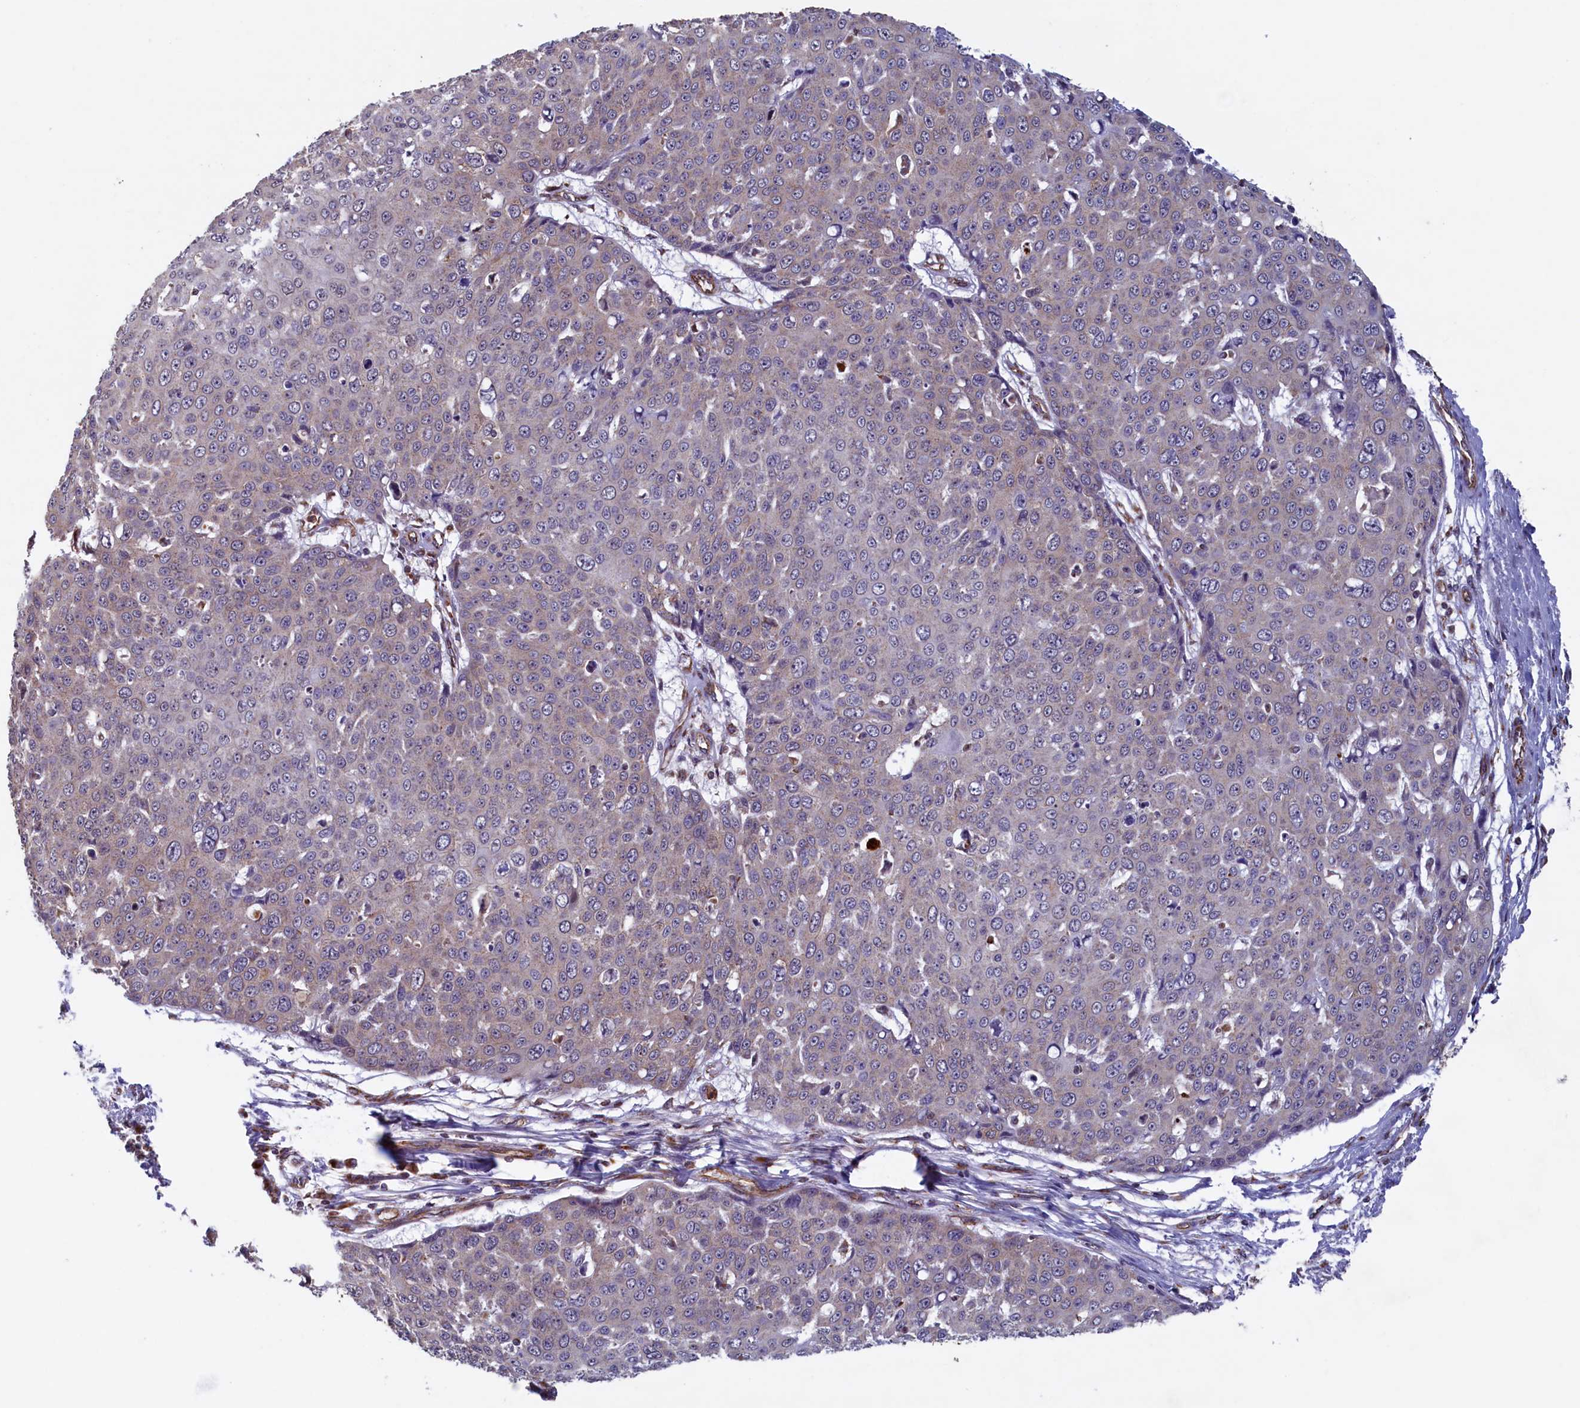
{"staining": {"intensity": "weak", "quantity": "<25%", "location": "cytoplasmic/membranous,nuclear"}, "tissue": "skin cancer", "cell_type": "Tumor cells", "image_type": "cancer", "snomed": [{"axis": "morphology", "description": "Squamous cell carcinoma, NOS"}, {"axis": "topography", "description": "Skin"}], "caption": "There is no significant staining in tumor cells of skin cancer.", "gene": "UBE3B", "patient": {"sex": "male", "age": 71}}